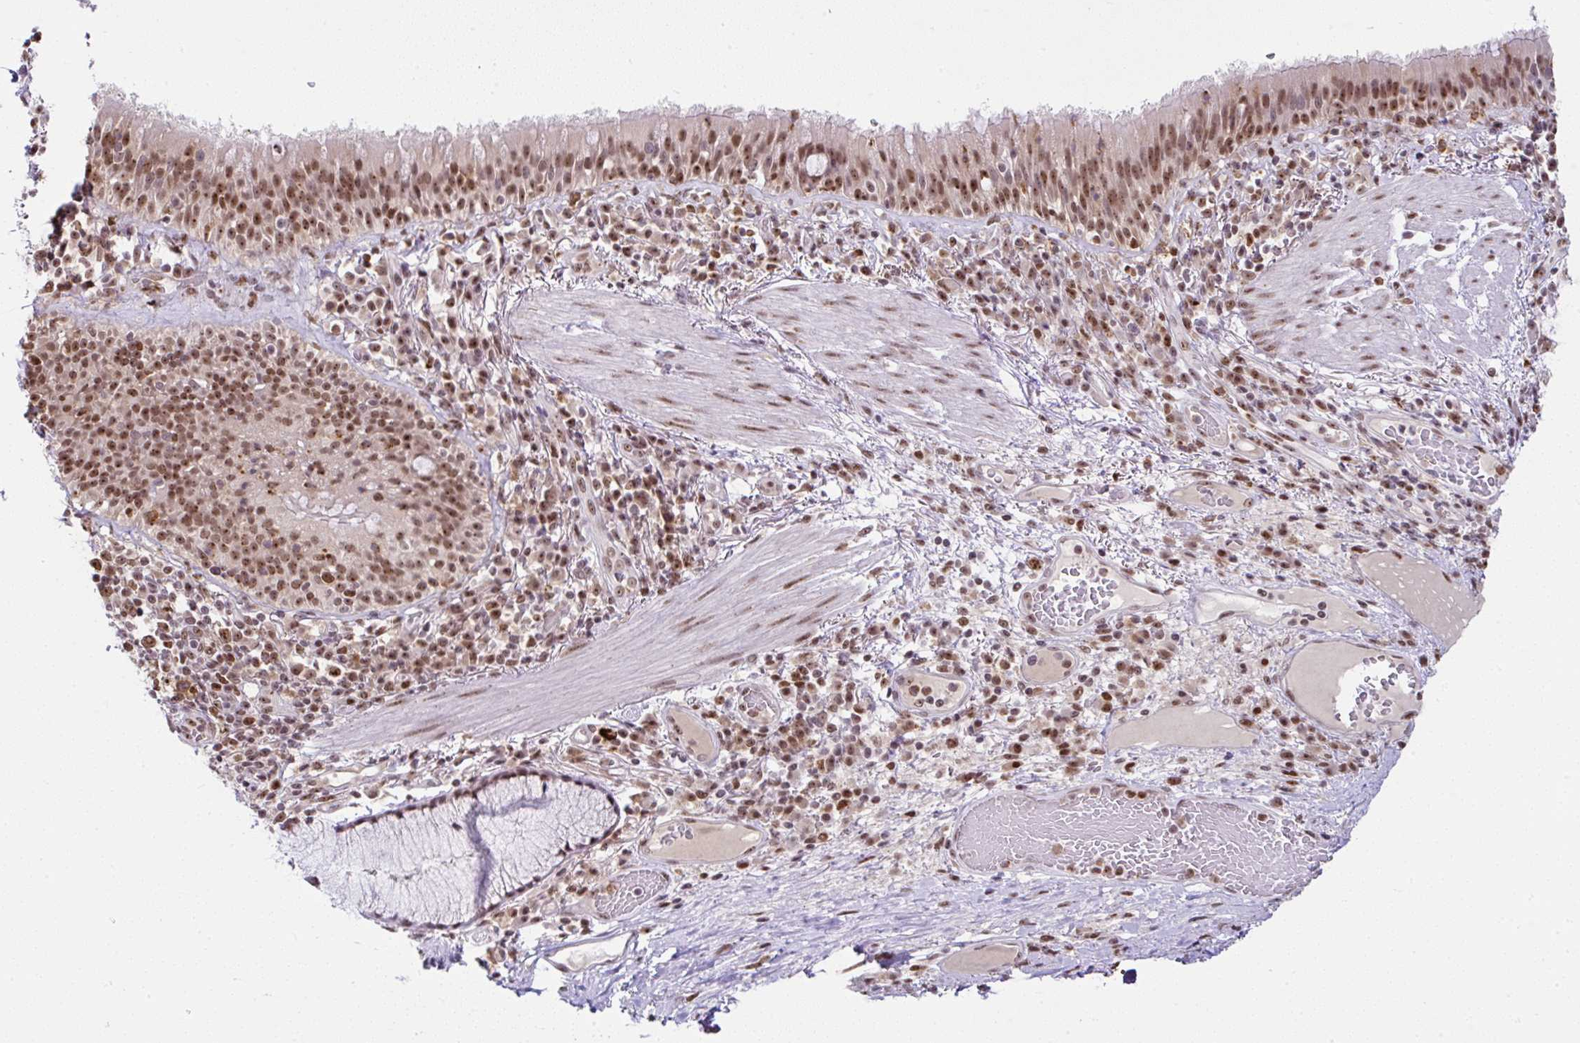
{"staining": {"intensity": "moderate", "quantity": ">75%", "location": "nuclear"}, "tissue": "bronchus", "cell_type": "Respiratory epithelial cells", "image_type": "normal", "snomed": [{"axis": "morphology", "description": "Normal tissue, NOS"}, {"axis": "topography", "description": "Cartilage tissue"}, {"axis": "topography", "description": "Bronchus"}], "caption": "IHC of benign human bronchus exhibits medium levels of moderate nuclear expression in approximately >75% of respiratory epithelial cells. Using DAB (3,3'-diaminobenzidine) (brown) and hematoxylin (blue) stains, captured at high magnification using brightfield microscopy.", "gene": "PTPN2", "patient": {"sex": "male", "age": 56}}